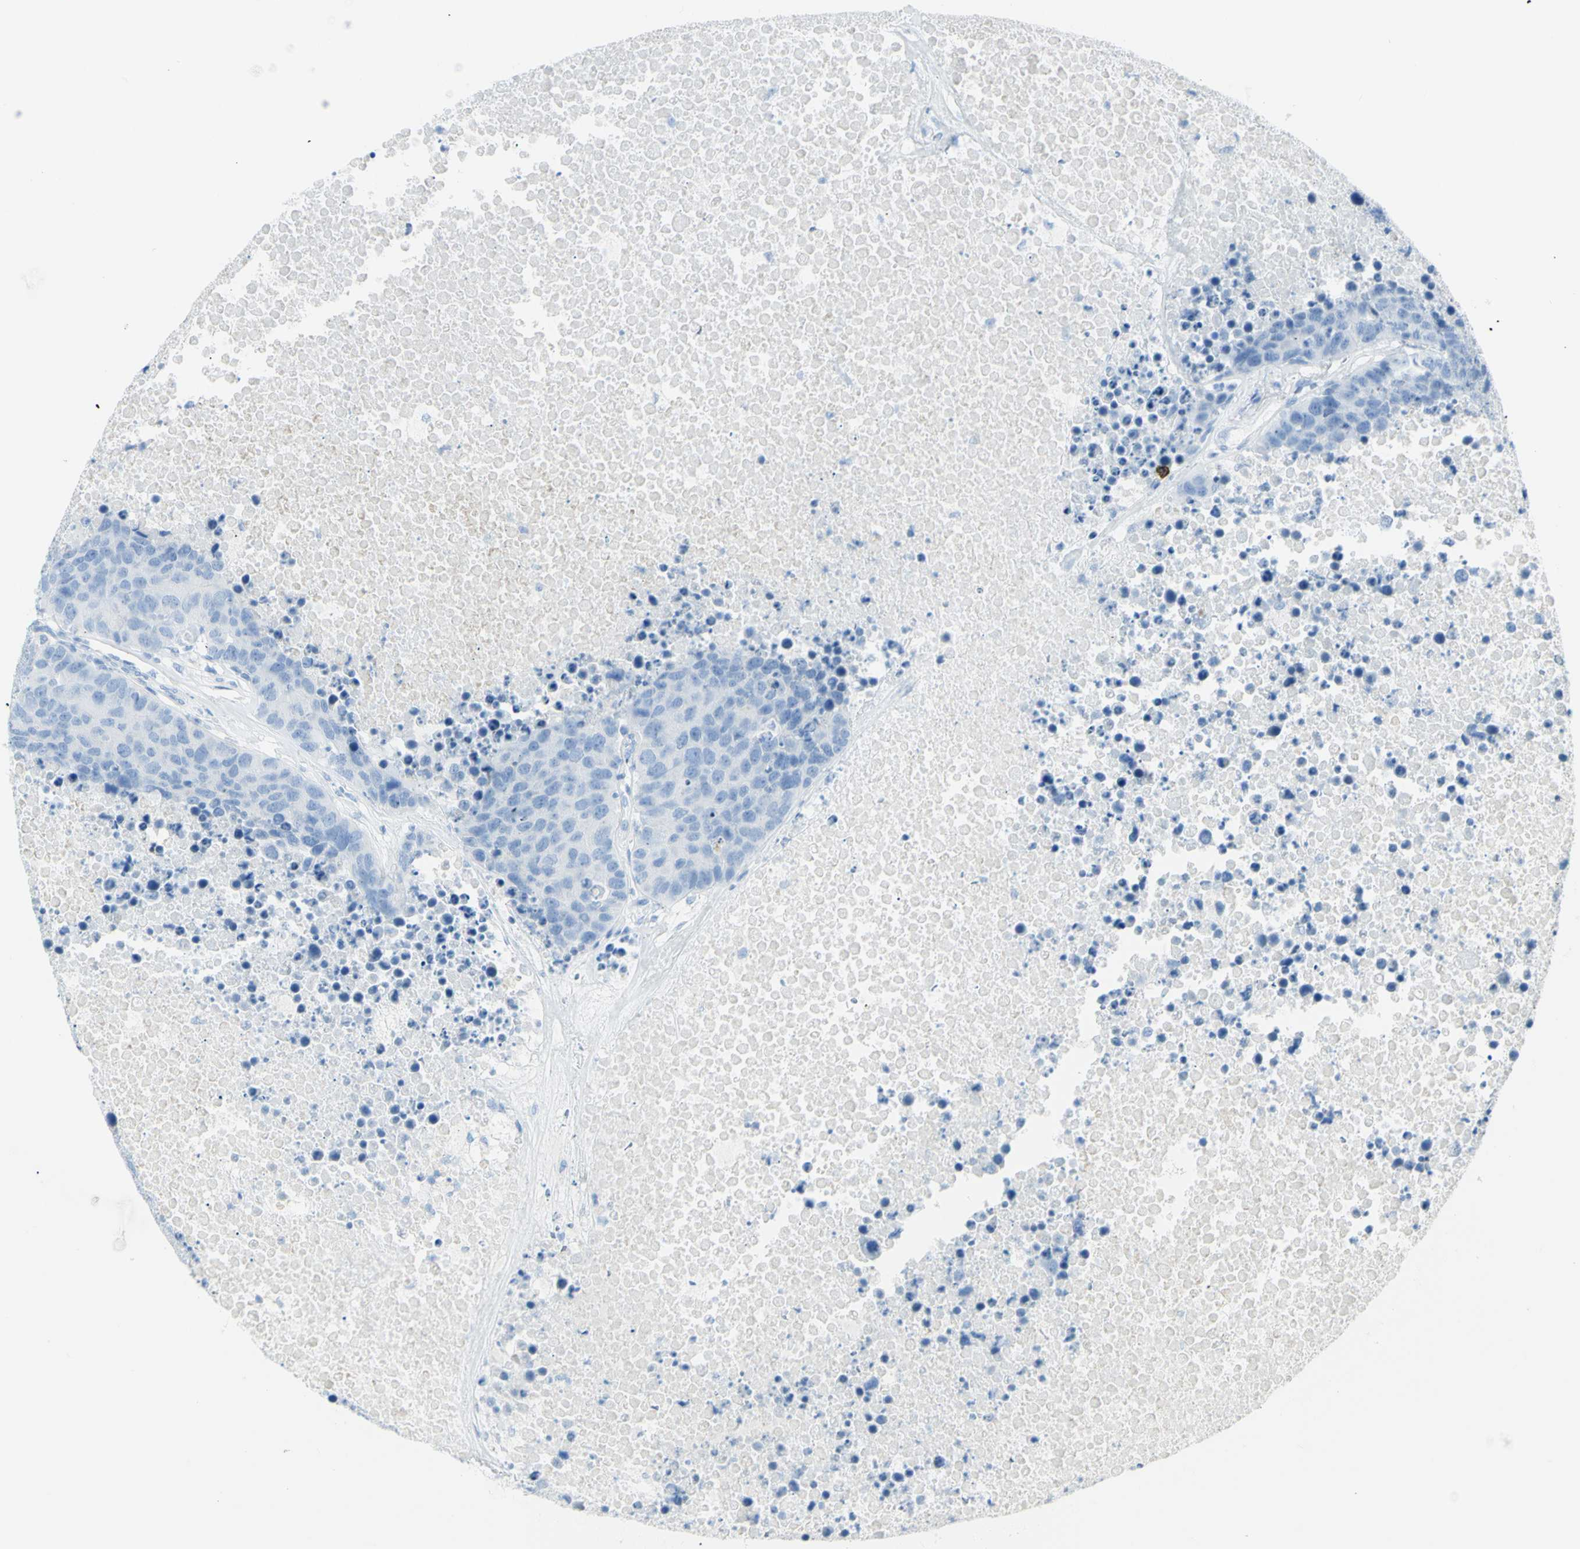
{"staining": {"intensity": "negative", "quantity": "none", "location": "none"}, "tissue": "carcinoid", "cell_type": "Tumor cells", "image_type": "cancer", "snomed": [{"axis": "morphology", "description": "Carcinoid, malignant, NOS"}, {"axis": "topography", "description": "Lung"}], "caption": "There is no significant staining in tumor cells of malignant carcinoid.", "gene": "LETM1", "patient": {"sex": "male", "age": 60}}